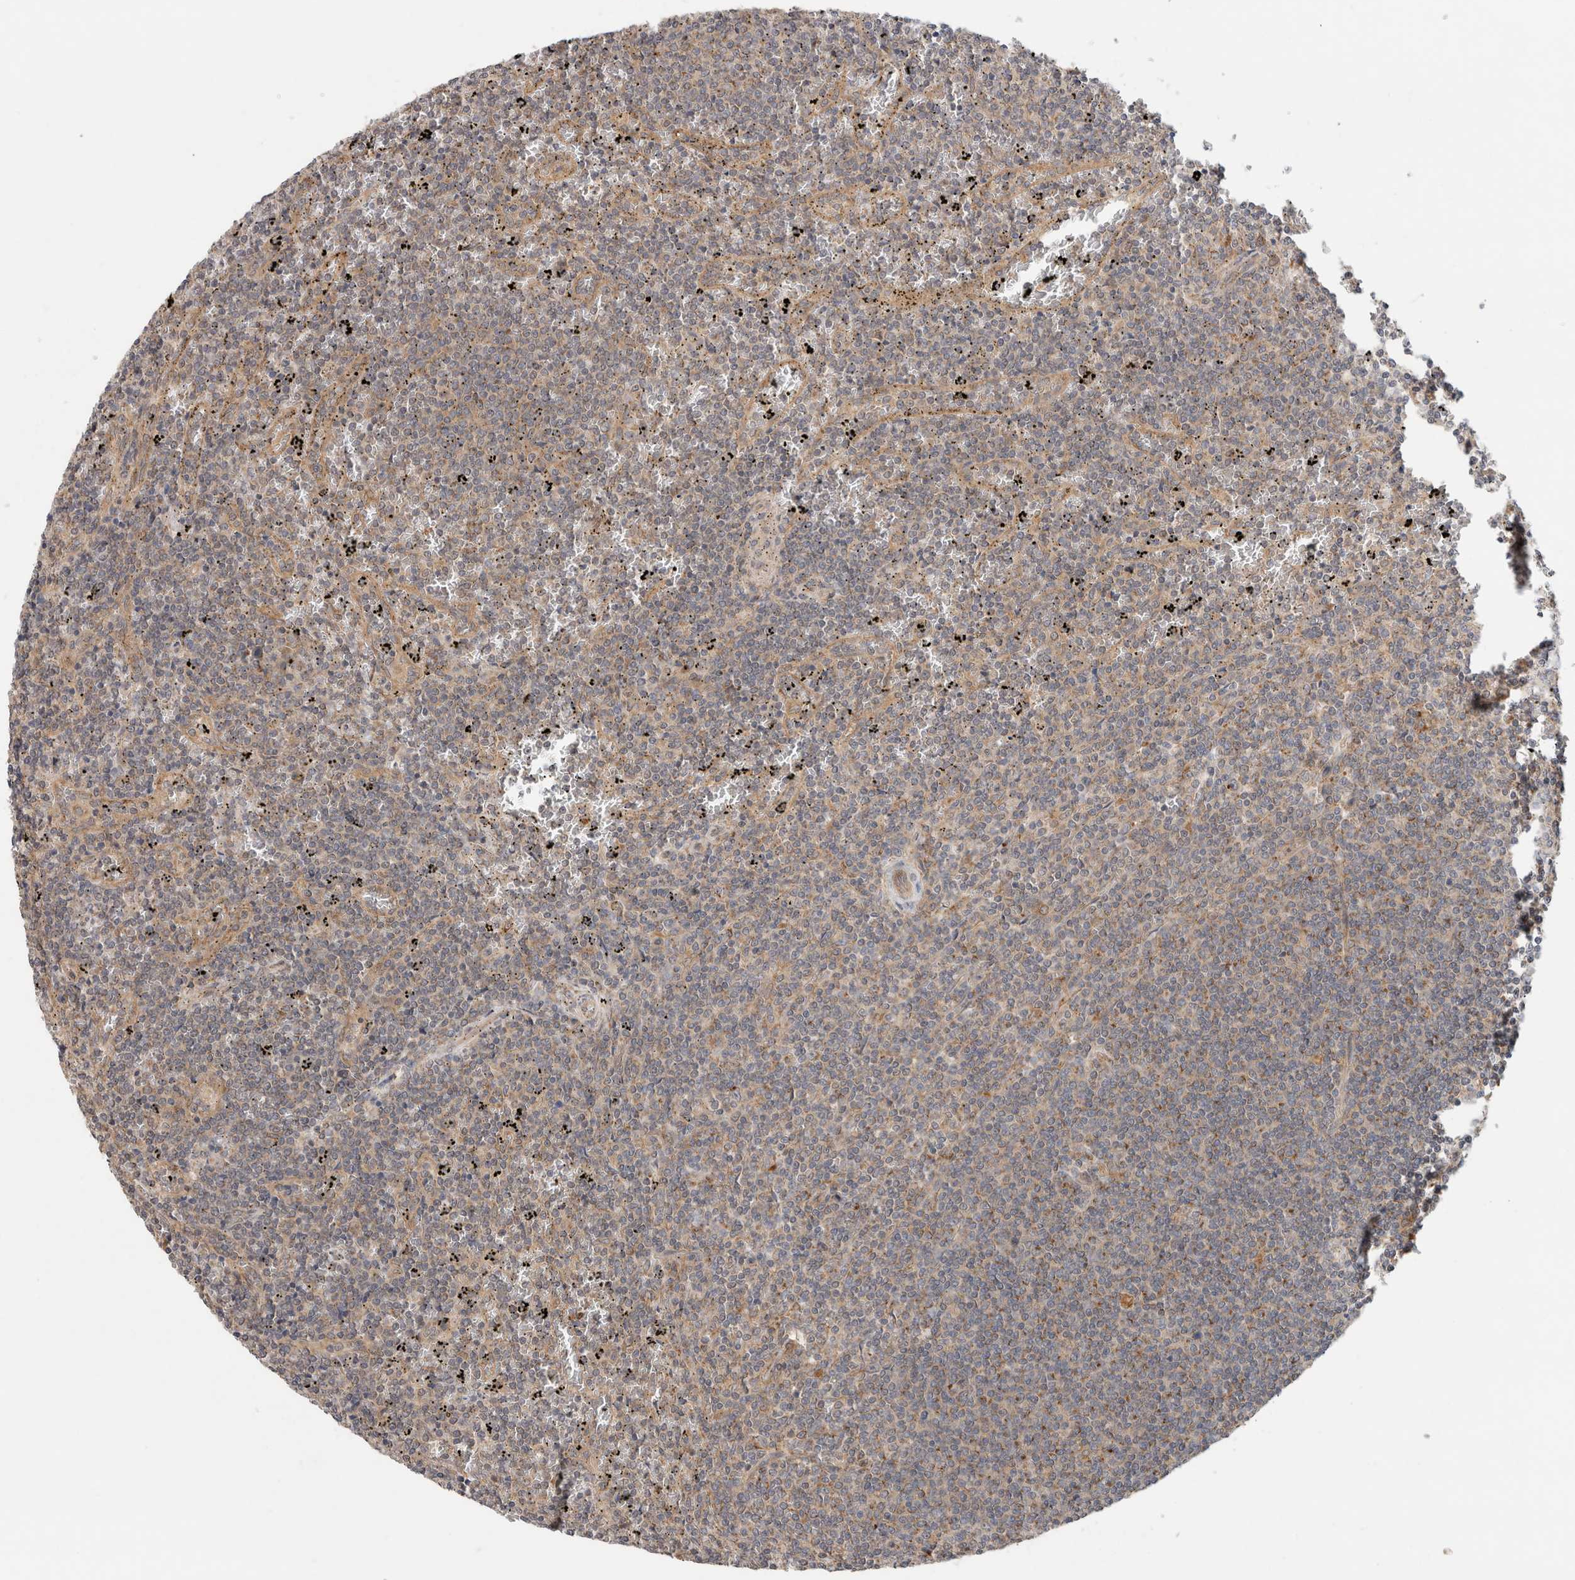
{"staining": {"intensity": "weak", "quantity": "25%-75%", "location": "cytoplasmic/membranous"}, "tissue": "lymphoma", "cell_type": "Tumor cells", "image_type": "cancer", "snomed": [{"axis": "morphology", "description": "Malignant lymphoma, non-Hodgkin's type, Low grade"}, {"axis": "topography", "description": "Spleen"}], "caption": "Weak cytoplasmic/membranous protein expression is present in approximately 25%-75% of tumor cells in malignant lymphoma, non-Hodgkin's type (low-grade).", "gene": "SGK1", "patient": {"sex": "female", "age": 50}}